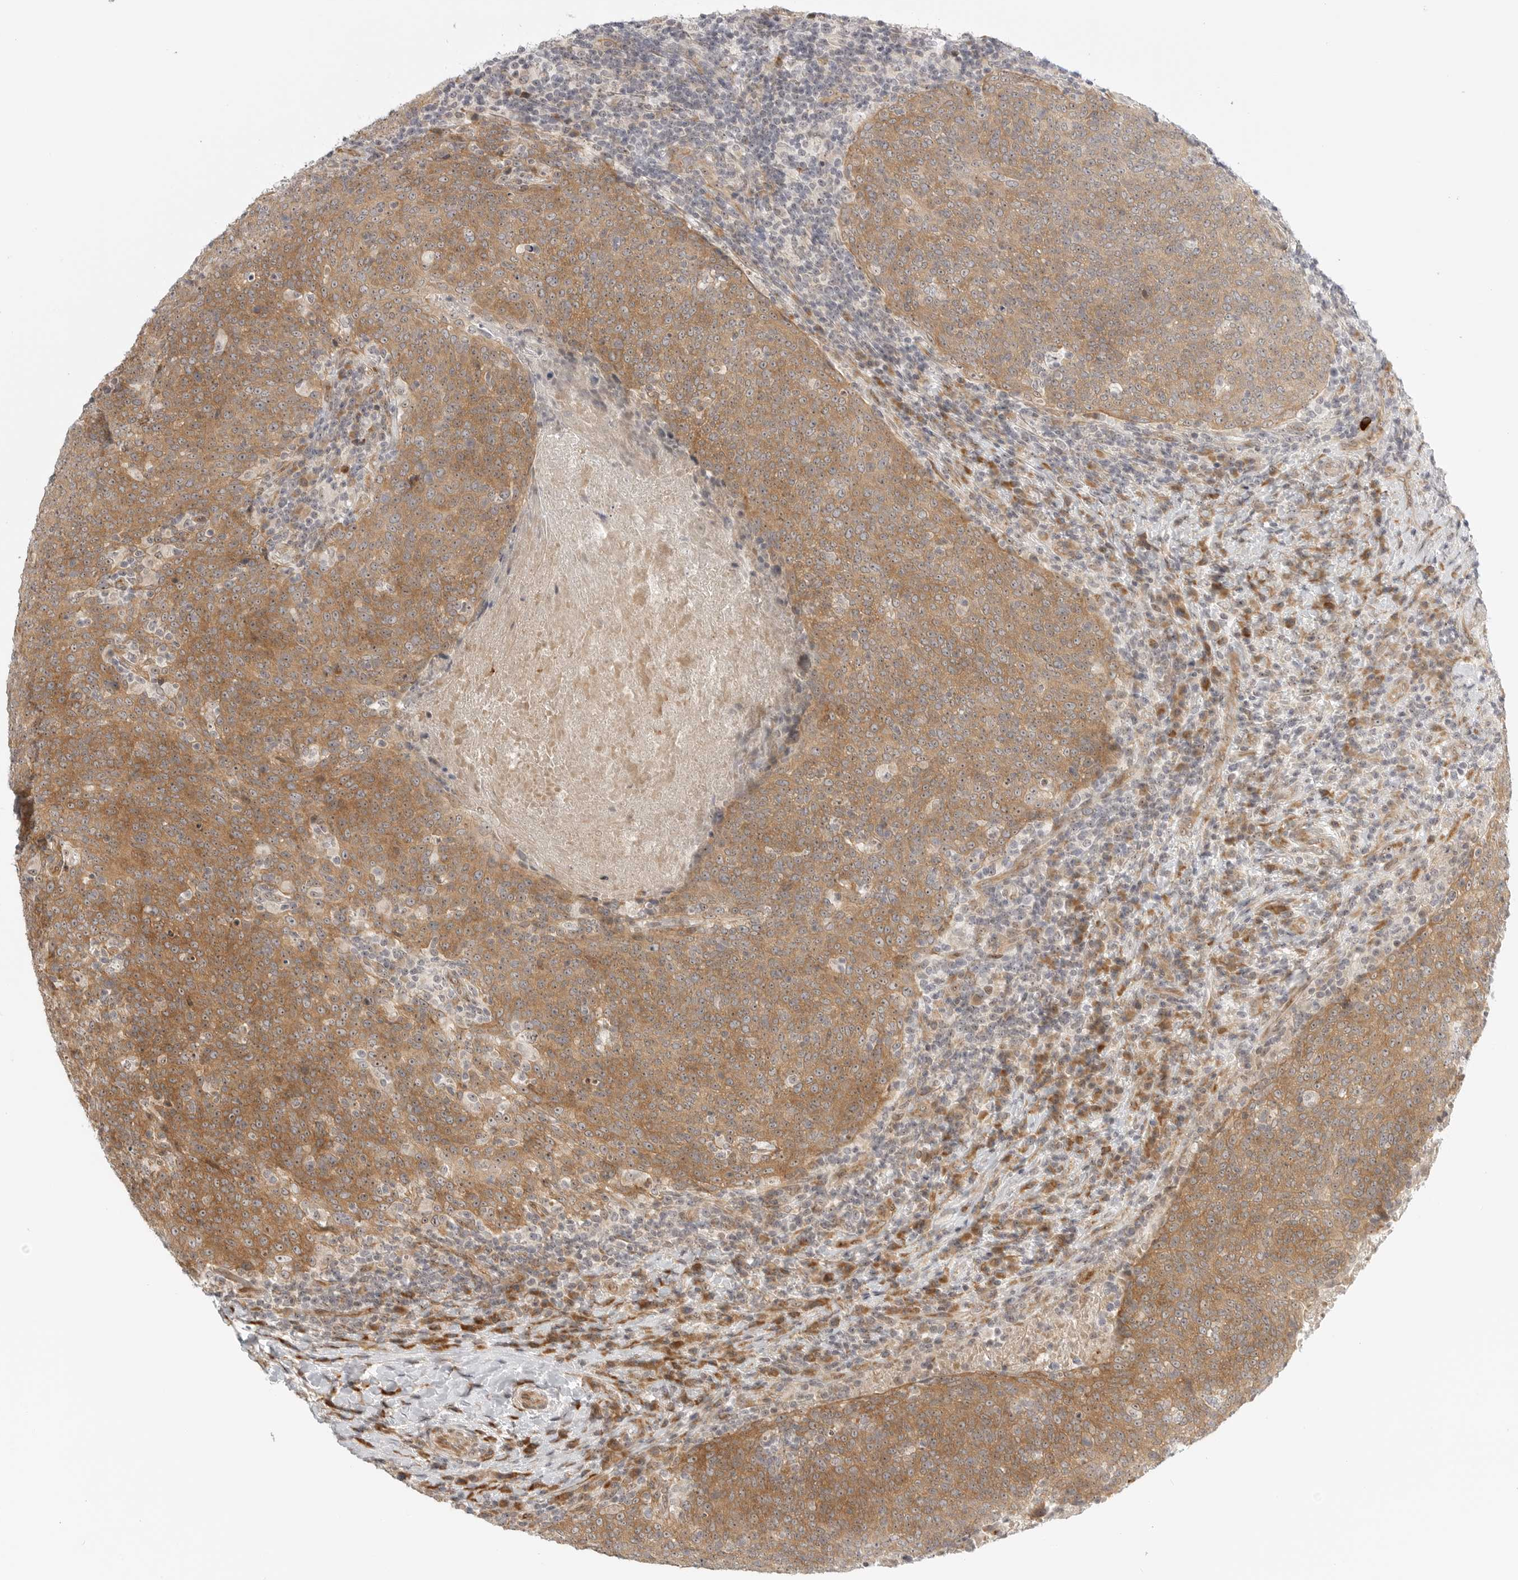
{"staining": {"intensity": "moderate", "quantity": ">75%", "location": "cytoplasmic/membranous,nuclear"}, "tissue": "head and neck cancer", "cell_type": "Tumor cells", "image_type": "cancer", "snomed": [{"axis": "morphology", "description": "Squamous cell carcinoma, NOS"}, {"axis": "morphology", "description": "Squamous cell carcinoma, metastatic, NOS"}, {"axis": "topography", "description": "Lymph node"}, {"axis": "topography", "description": "Head-Neck"}], "caption": "DAB immunohistochemical staining of head and neck cancer demonstrates moderate cytoplasmic/membranous and nuclear protein staining in approximately >75% of tumor cells.", "gene": "DSCC1", "patient": {"sex": "male", "age": 62}}